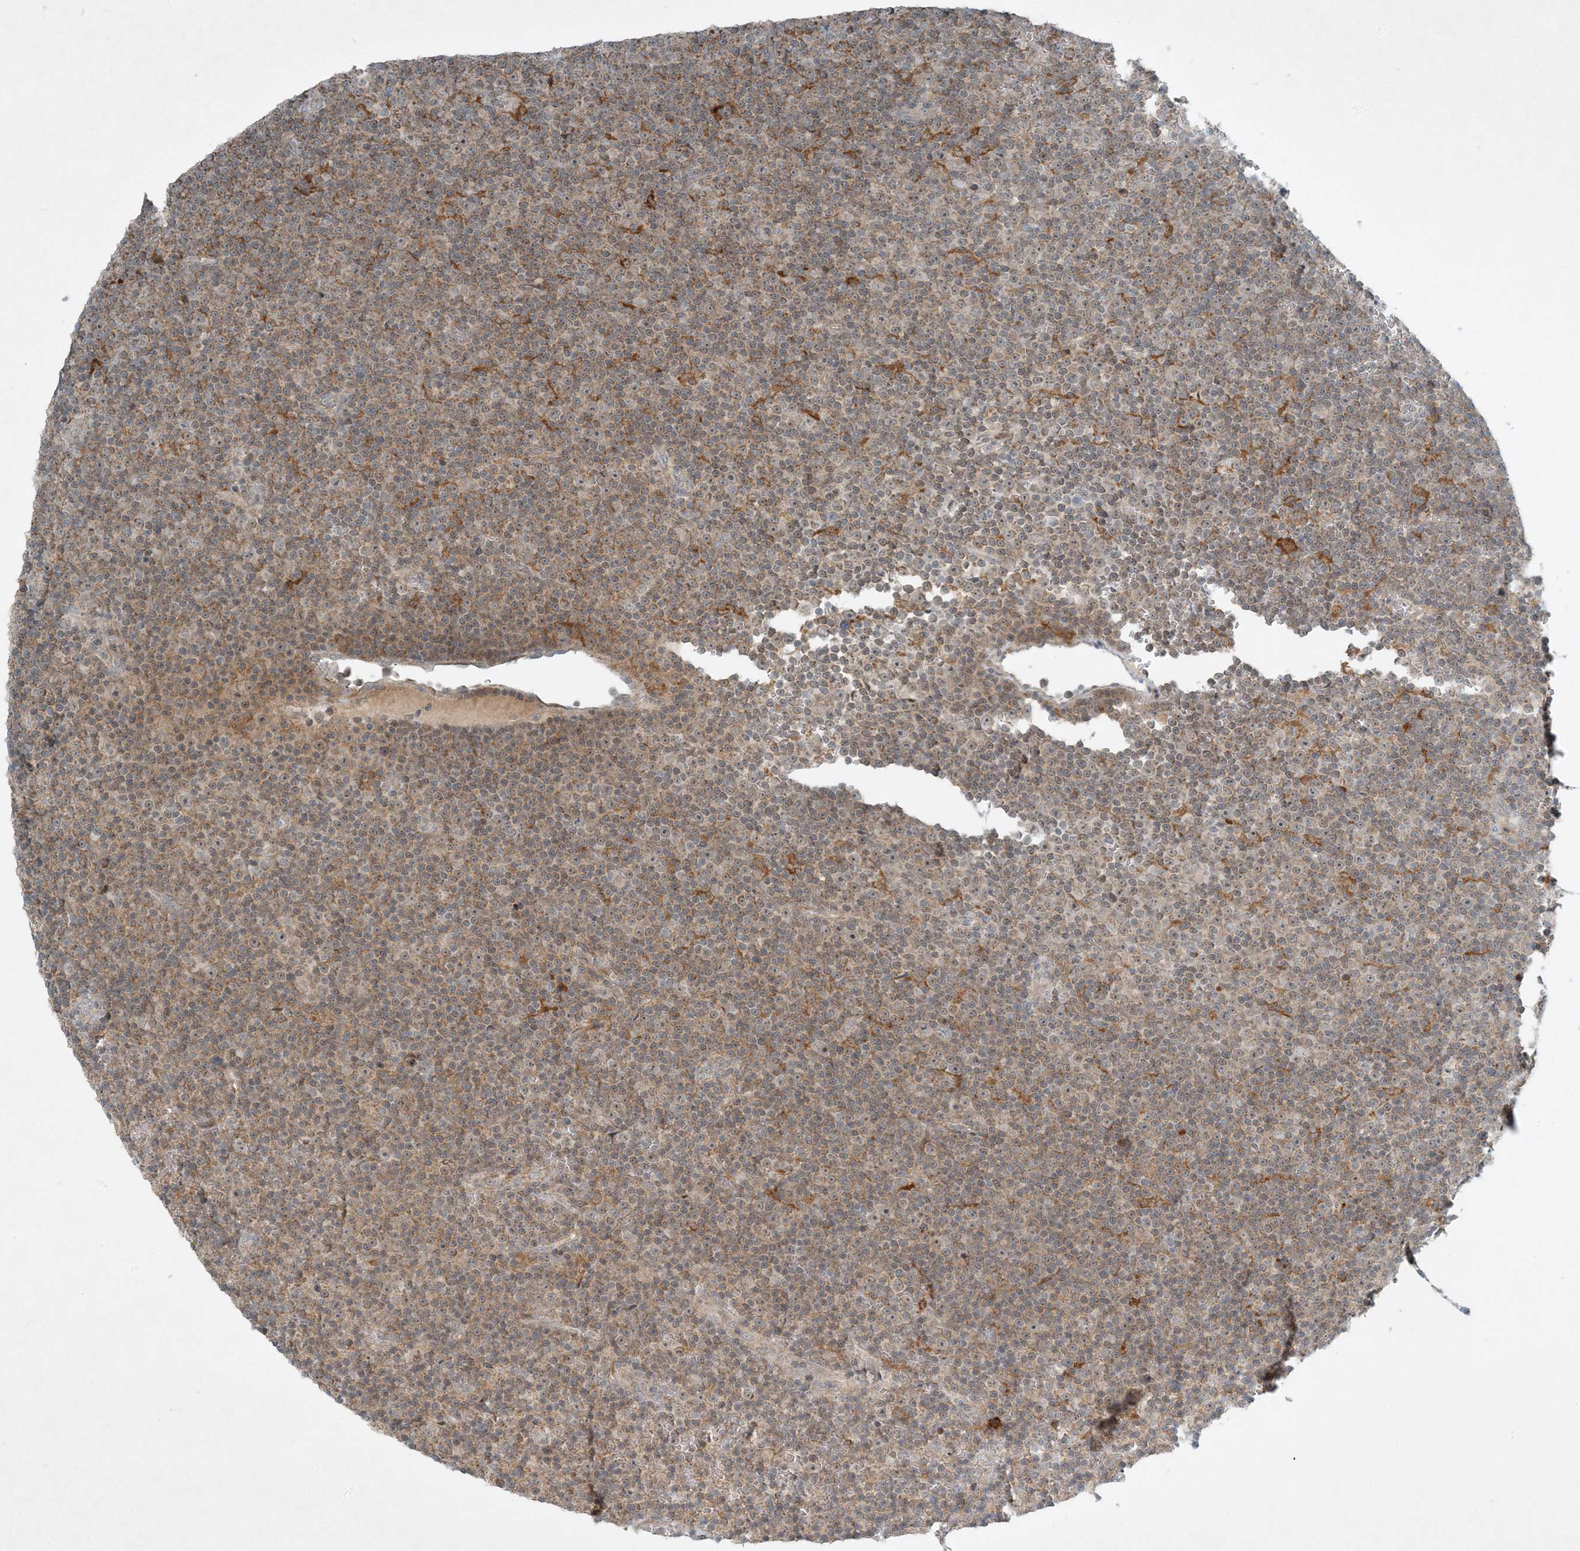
{"staining": {"intensity": "weak", "quantity": "25%-75%", "location": "cytoplasmic/membranous,nuclear"}, "tissue": "lymphoma", "cell_type": "Tumor cells", "image_type": "cancer", "snomed": [{"axis": "morphology", "description": "Malignant lymphoma, non-Hodgkin's type, Low grade"}, {"axis": "topography", "description": "Lymph node"}], "caption": "Malignant lymphoma, non-Hodgkin's type (low-grade) stained with IHC demonstrates weak cytoplasmic/membranous and nuclear positivity in about 25%-75% of tumor cells.", "gene": "MITD1", "patient": {"sex": "female", "age": 67}}